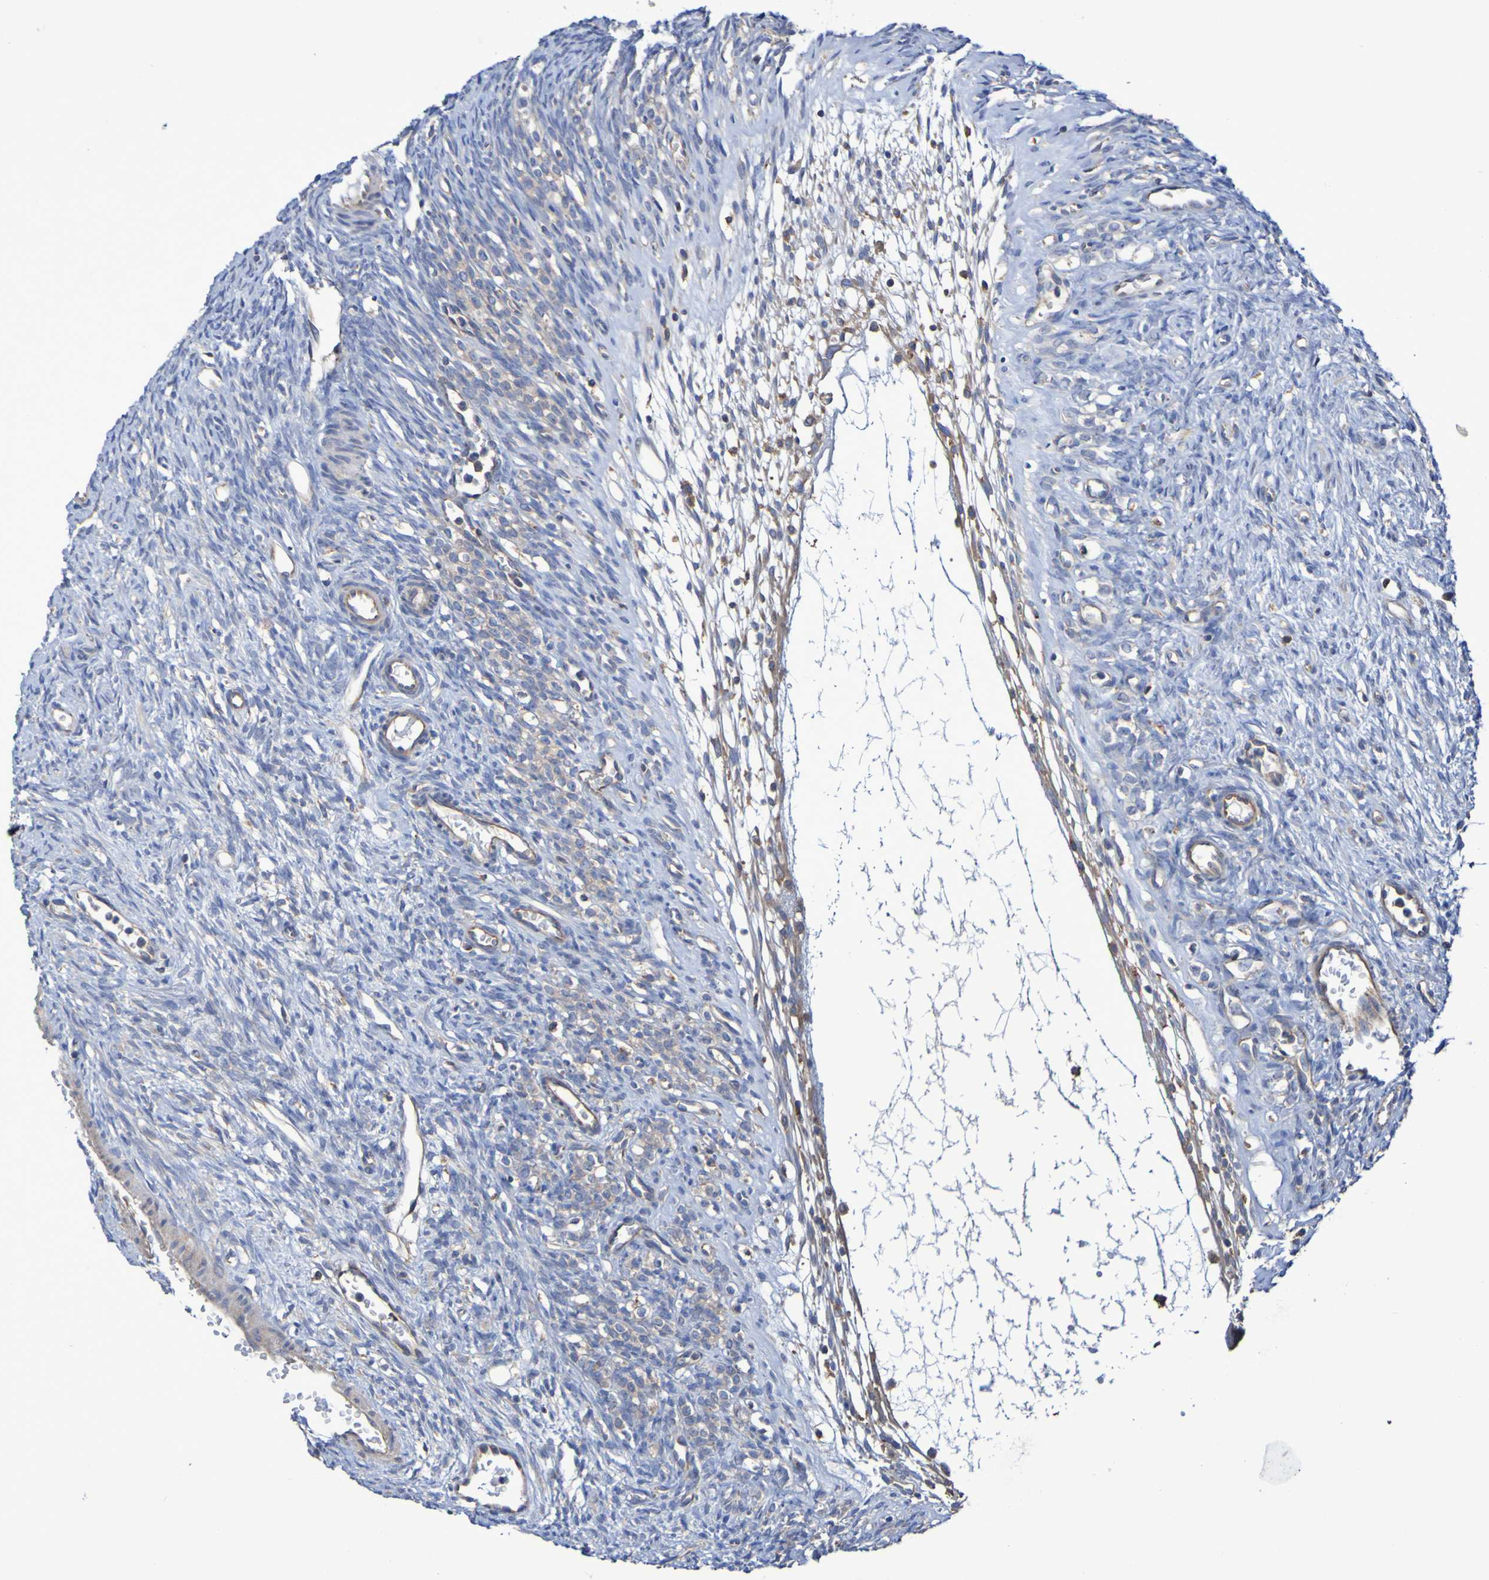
{"staining": {"intensity": "weak", "quantity": "25%-75%", "location": "cytoplasmic/membranous"}, "tissue": "ovary", "cell_type": "Ovarian stroma cells", "image_type": "normal", "snomed": [{"axis": "morphology", "description": "Normal tissue, NOS"}, {"axis": "topography", "description": "Ovary"}], "caption": "Weak cytoplasmic/membranous positivity for a protein is present in about 25%-75% of ovarian stroma cells of unremarkable ovary using IHC.", "gene": "SYNJ1", "patient": {"sex": "female", "age": 33}}